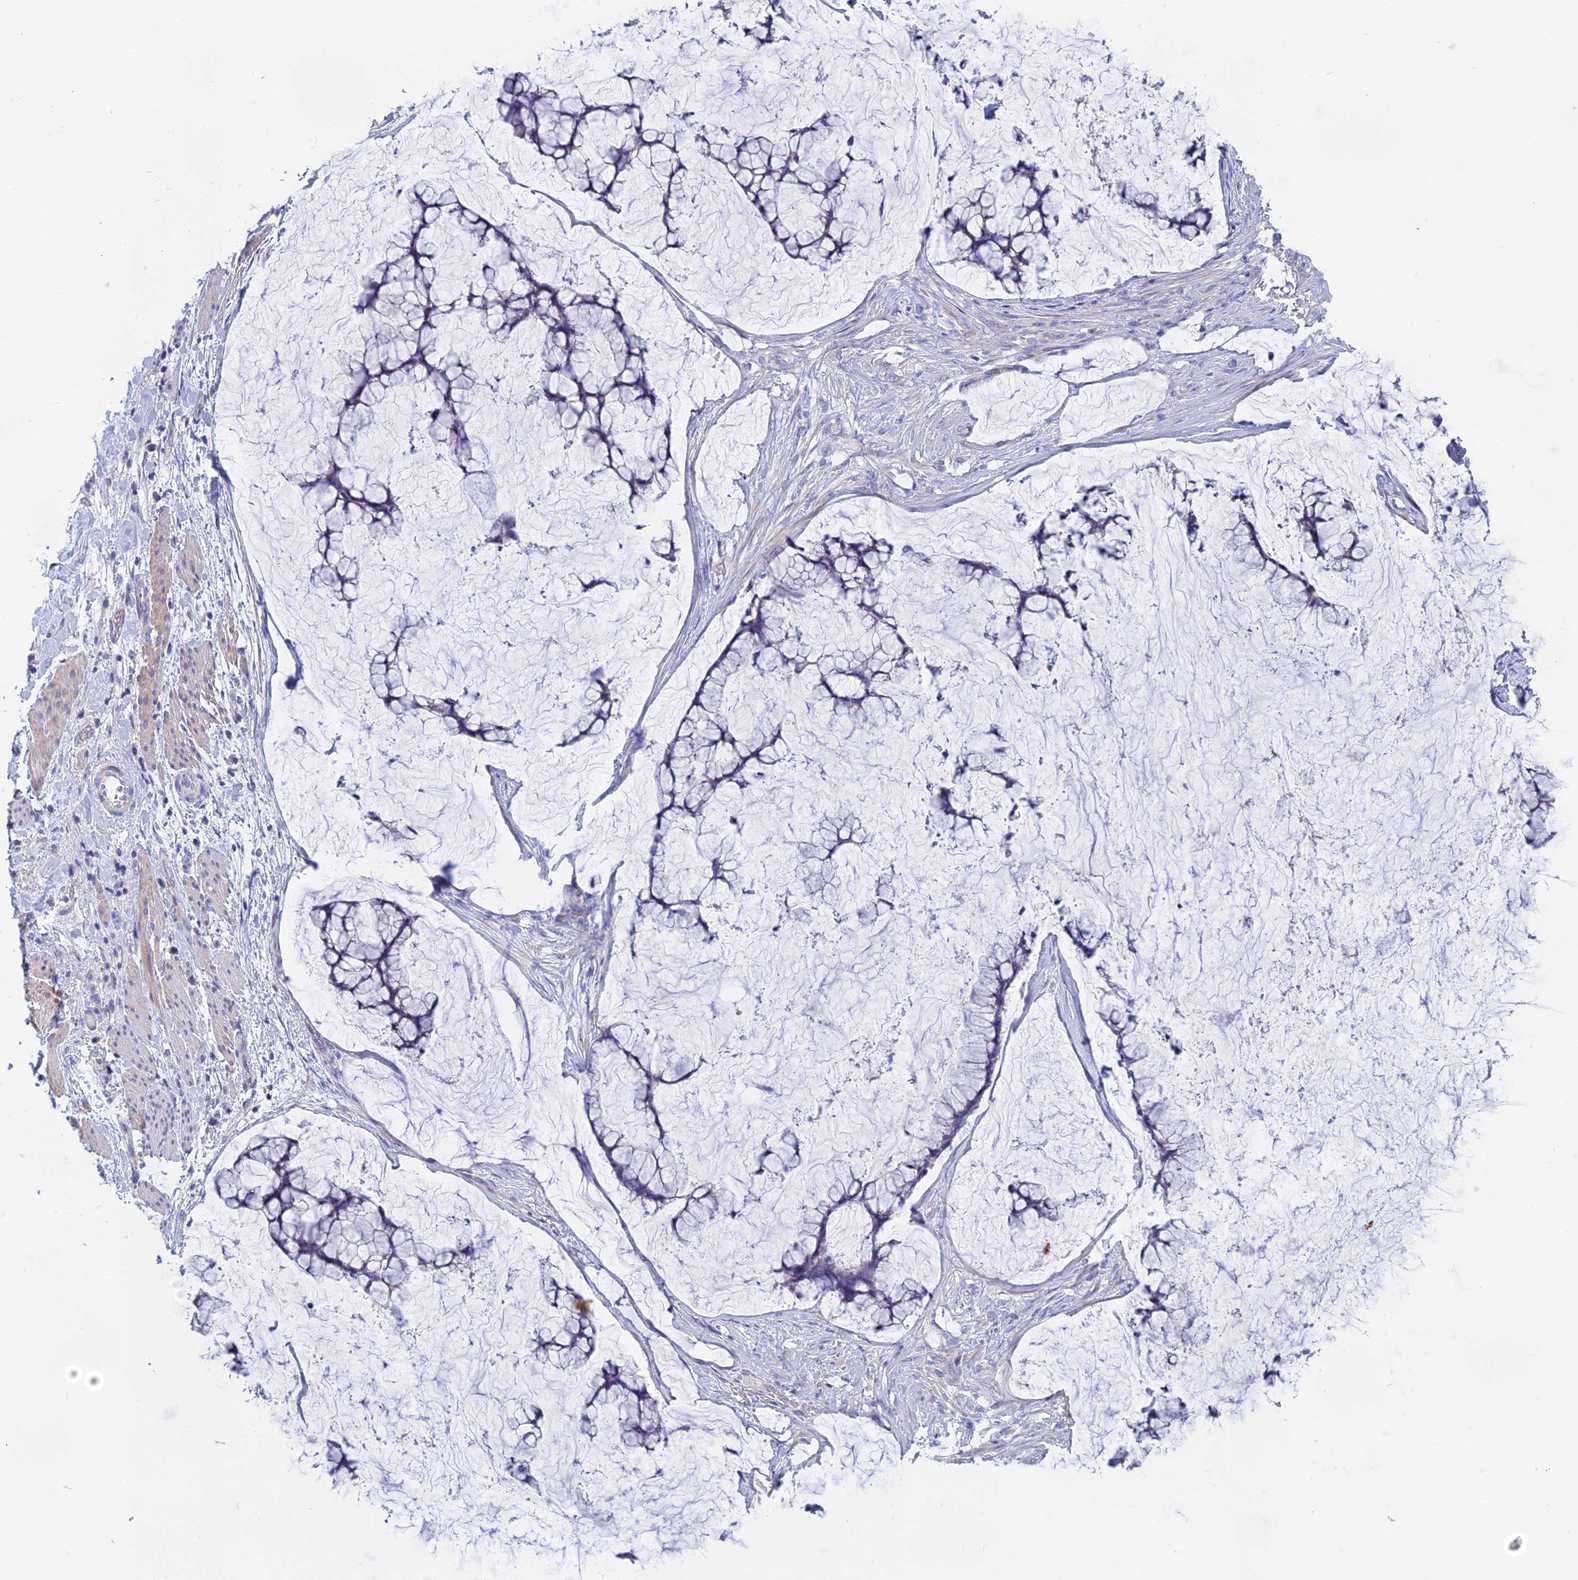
{"staining": {"intensity": "negative", "quantity": "none", "location": "none"}, "tissue": "ovarian cancer", "cell_type": "Tumor cells", "image_type": "cancer", "snomed": [{"axis": "morphology", "description": "Cystadenocarcinoma, mucinous, NOS"}, {"axis": "topography", "description": "Ovary"}], "caption": "Tumor cells show no significant protein expression in ovarian cancer.", "gene": "GLB1L", "patient": {"sex": "female", "age": 42}}